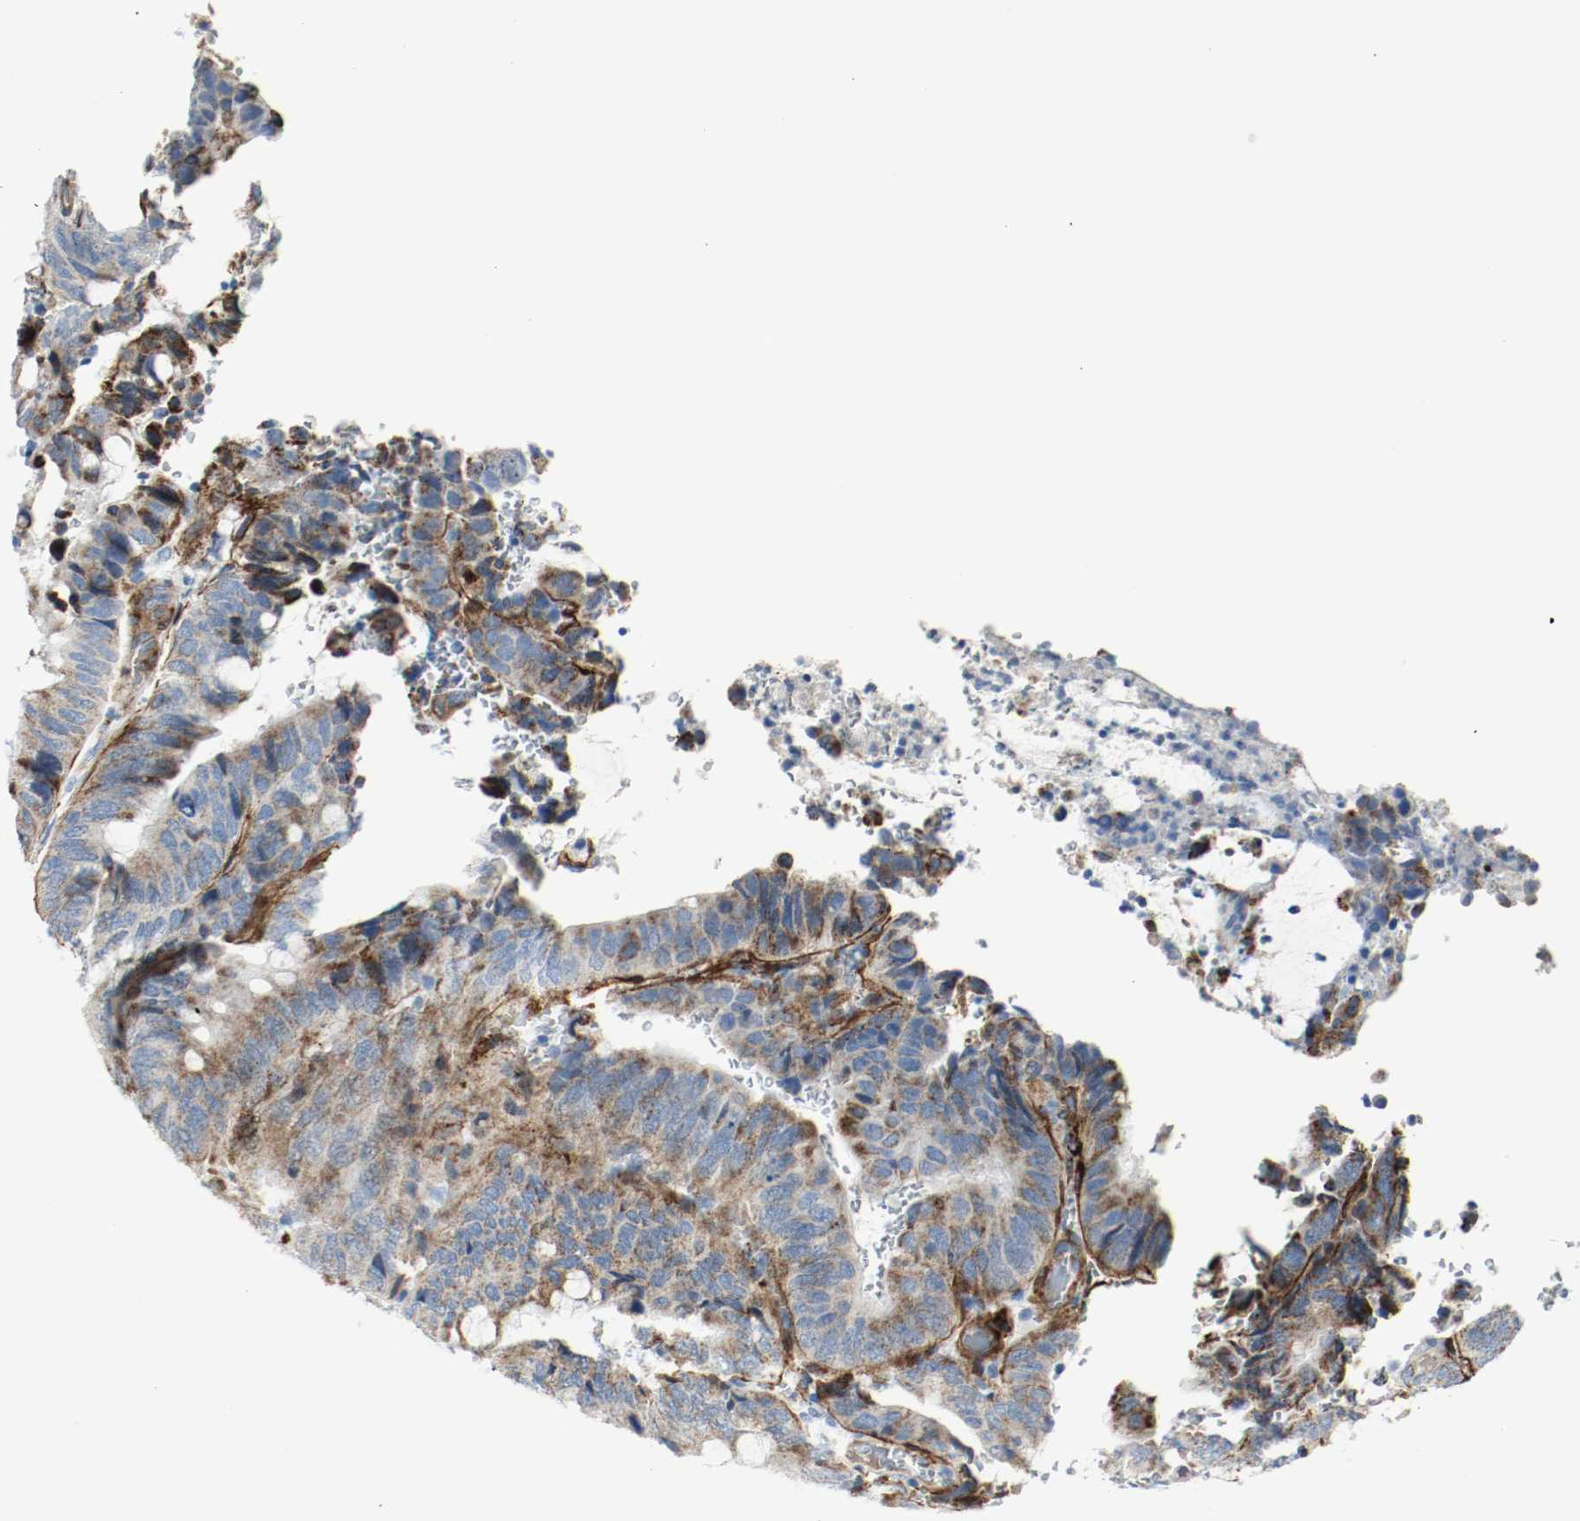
{"staining": {"intensity": "weak", "quantity": "25%-75%", "location": "cytoplasmic/membranous"}, "tissue": "colorectal cancer", "cell_type": "Tumor cells", "image_type": "cancer", "snomed": [{"axis": "morphology", "description": "Normal tissue, NOS"}, {"axis": "morphology", "description": "Adenocarcinoma, NOS"}, {"axis": "topography", "description": "Rectum"}, {"axis": "topography", "description": "Peripheral nerve tissue"}], "caption": "Protein staining reveals weak cytoplasmic/membranous expression in approximately 25%-75% of tumor cells in colorectal cancer (adenocarcinoma). (IHC, brightfield microscopy, high magnification).", "gene": "LAMB1", "patient": {"sex": "male", "age": 92}}